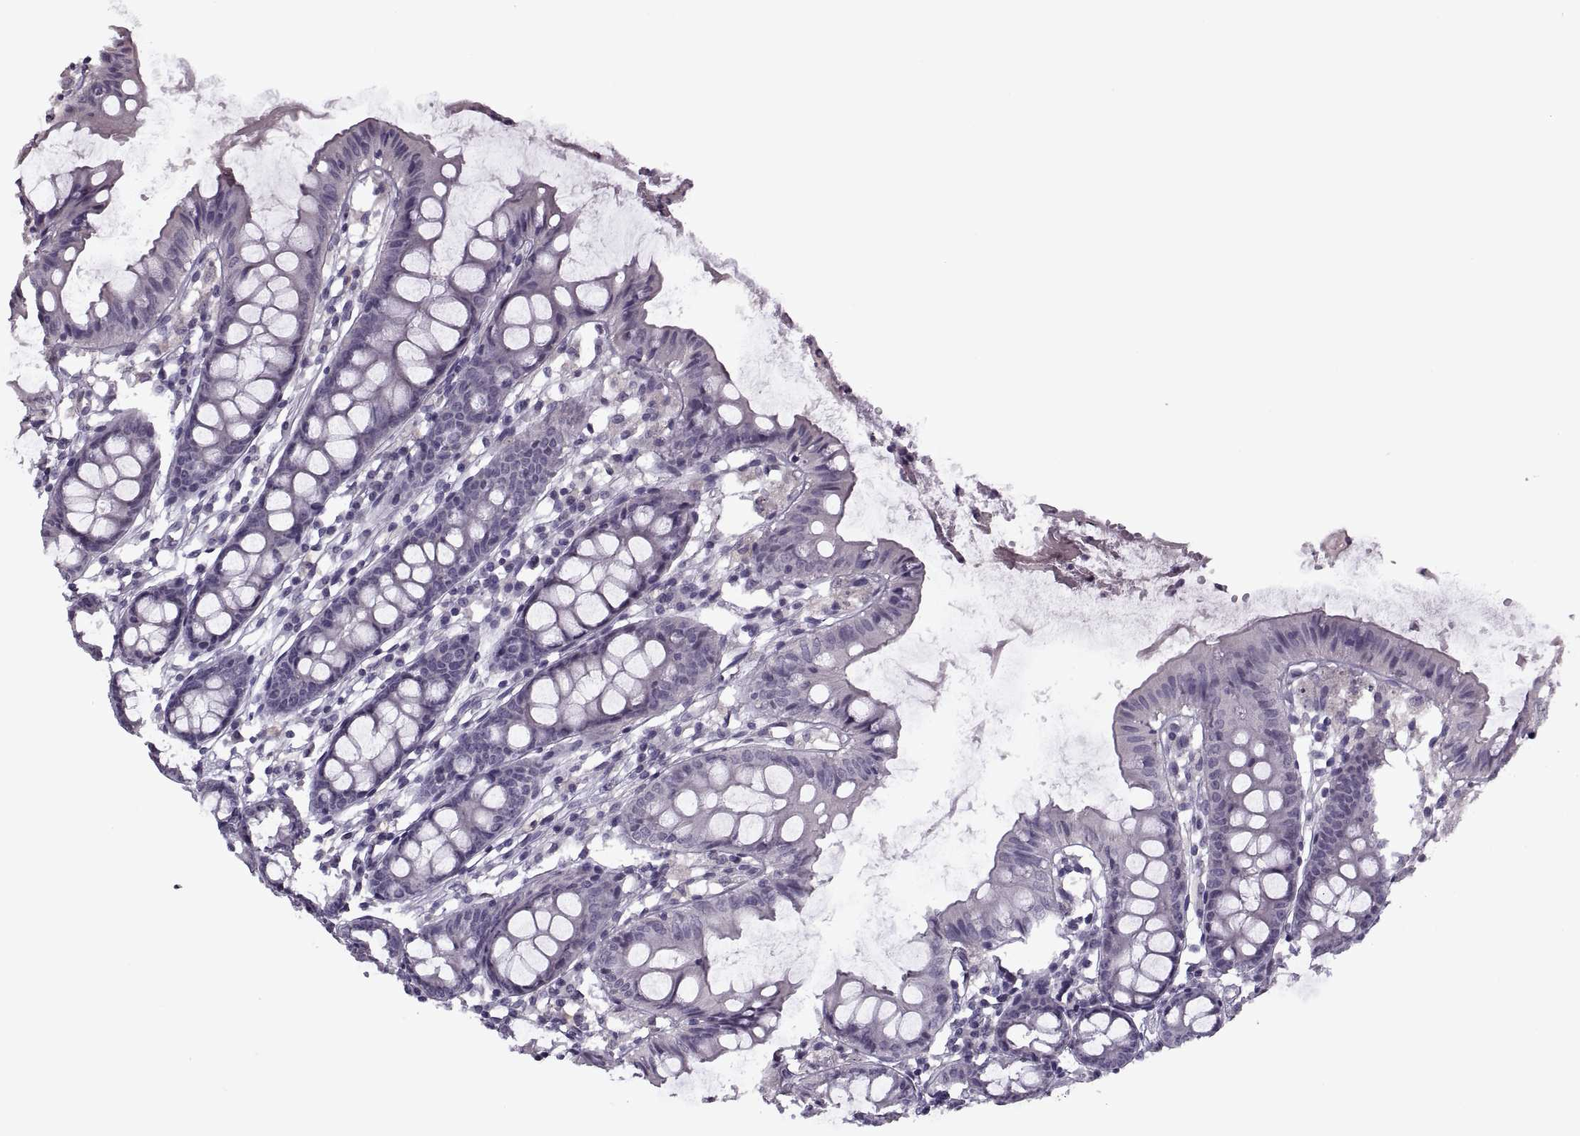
{"staining": {"intensity": "negative", "quantity": "none", "location": "none"}, "tissue": "colon", "cell_type": "Endothelial cells", "image_type": "normal", "snomed": [{"axis": "morphology", "description": "Normal tissue, NOS"}, {"axis": "topography", "description": "Colon"}], "caption": "This is a image of immunohistochemistry staining of benign colon, which shows no positivity in endothelial cells.", "gene": "PAGE2B", "patient": {"sex": "female", "age": 84}}